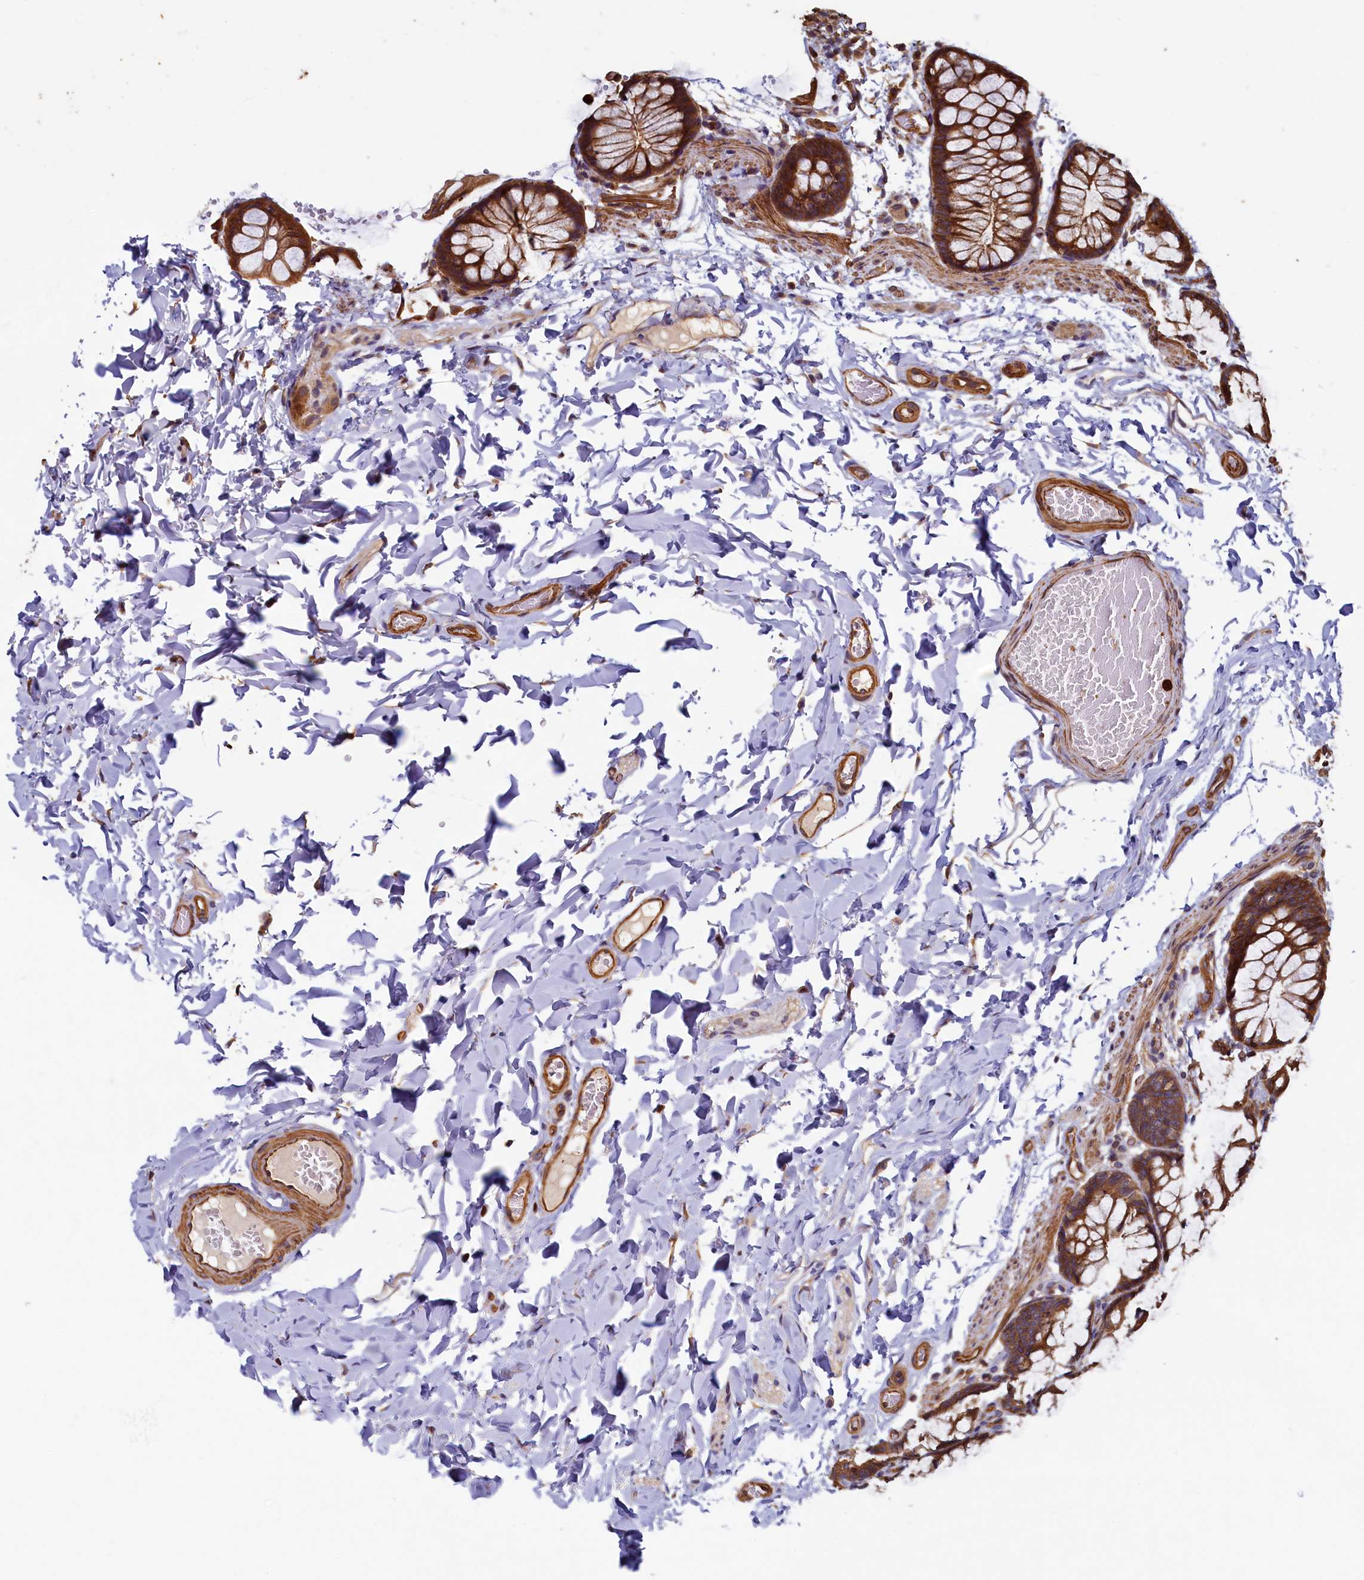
{"staining": {"intensity": "strong", "quantity": ">75%", "location": "cytoplasmic/membranous"}, "tissue": "colon", "cell_type": "Endothelial cells", "image_type": "normal", "snomed": [{"axis": "morphology", "description": "Normal tissue, NOS"}, {"axis": "topography", "description": "Colon"}], "caption": "The image demonstrates staining of unremarkable colon, revealing strong cytoplasmic/membranous protein expression (brown color) within endothelial cells. The staining is performed using DAB (3,3'-diaminobenzidine) brown chromogen to label protein expression. The nuclei are counter-stained blue using hematoxylin.", "gene": "CCDC102B", "patient": {"sex": "male", "age": 47}}